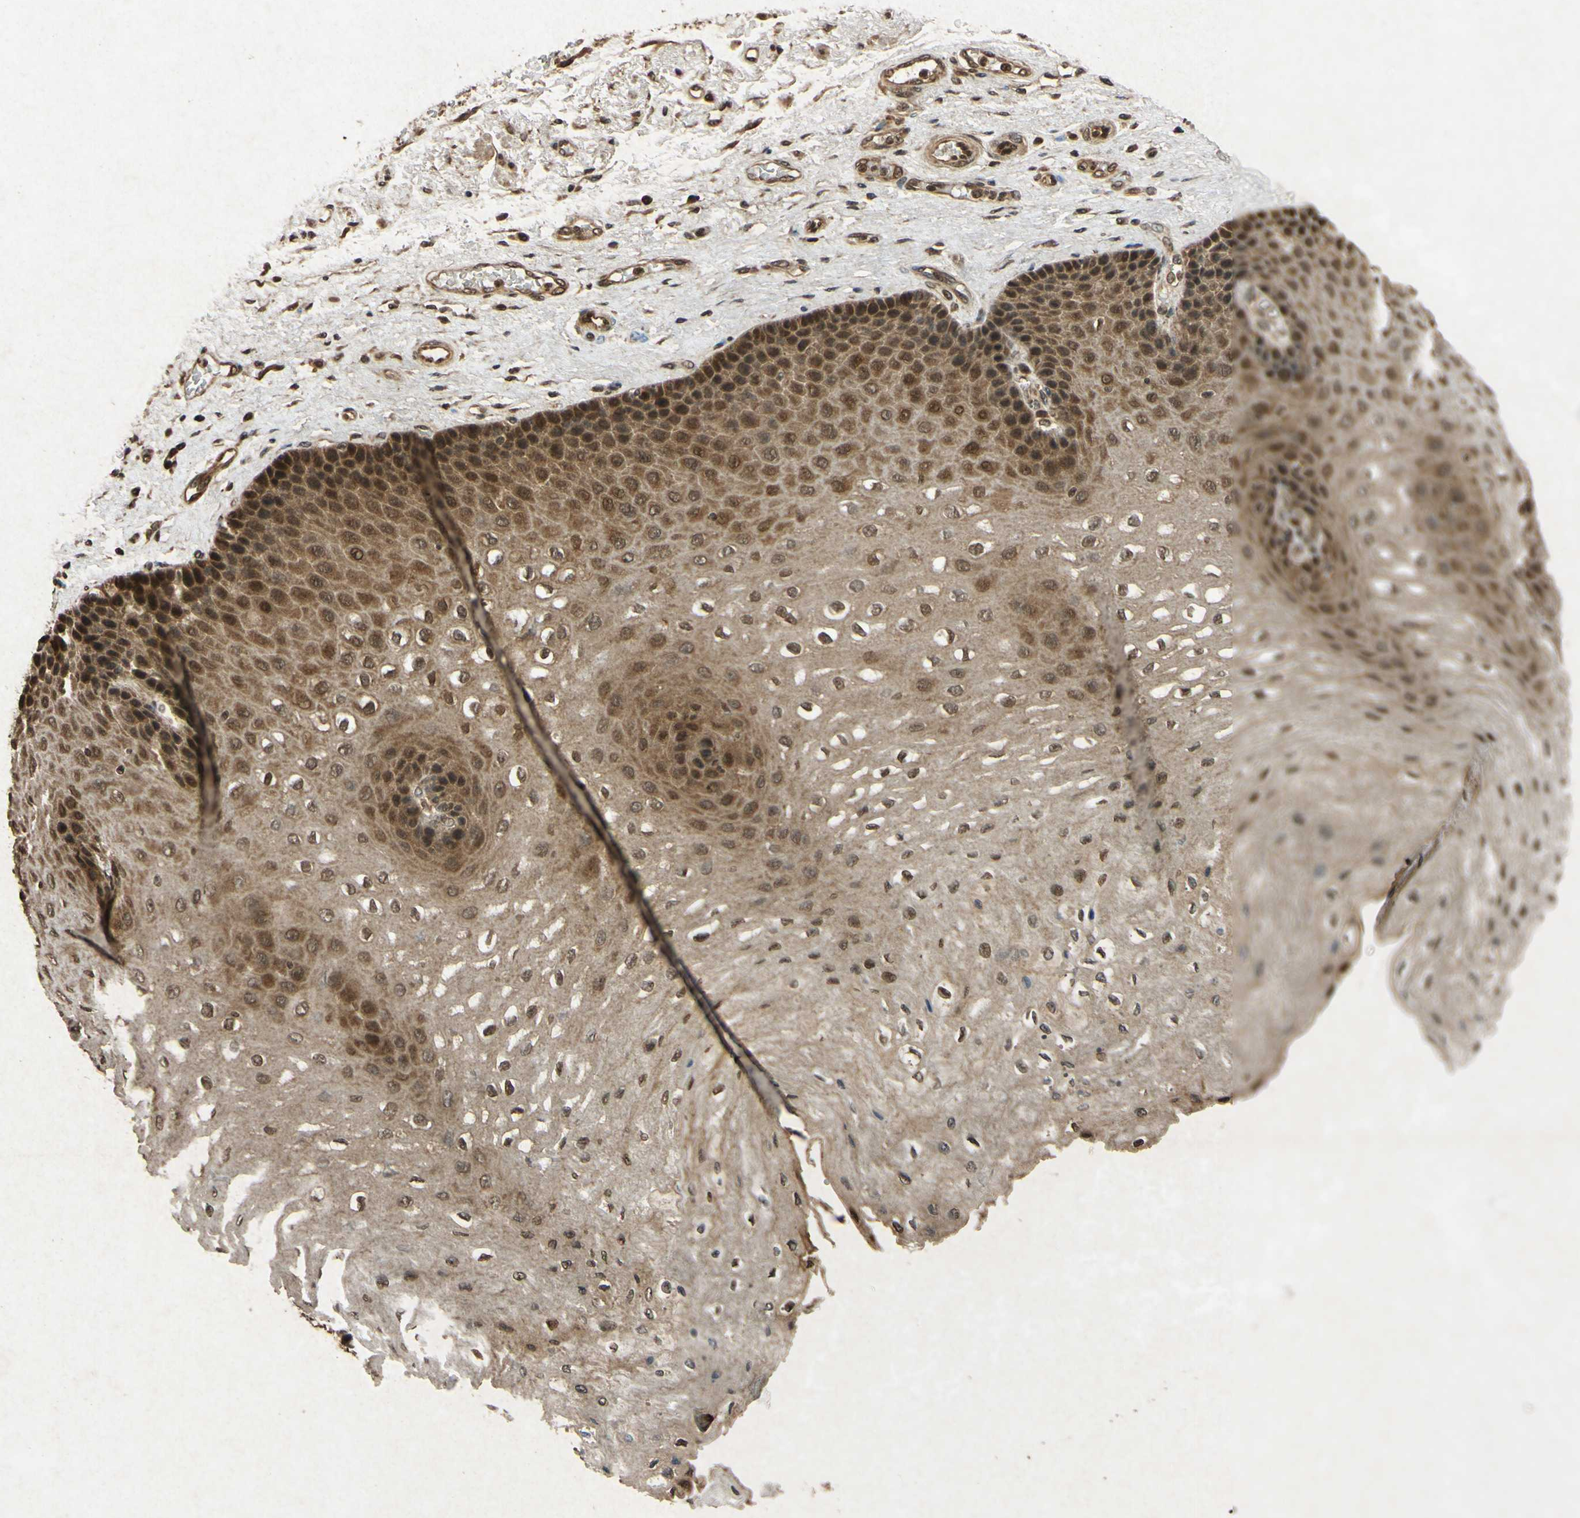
{"staining": {"intensity": "strong", "quantity": ">75%", "location": "cytoplasmic/membranous,nuclear"}, "tissue": "esophagus", "cell_type": "Squamous epithelial cells", "image_type": "normal", "snomed": [{"axis": "morphology", "description": "Normal tissue, NOS"}, {"axis": "topography", "description": "Esophagus"}], "caption": "This image exhibits IHC staining of normal human esophagus, with high strong cytoplasmic/membranous,nuclear staining in approximately >75% of squamous epithelial cells.", "gene": "ATP6V1H", "patient": {"sex": "female", "age": 72}}